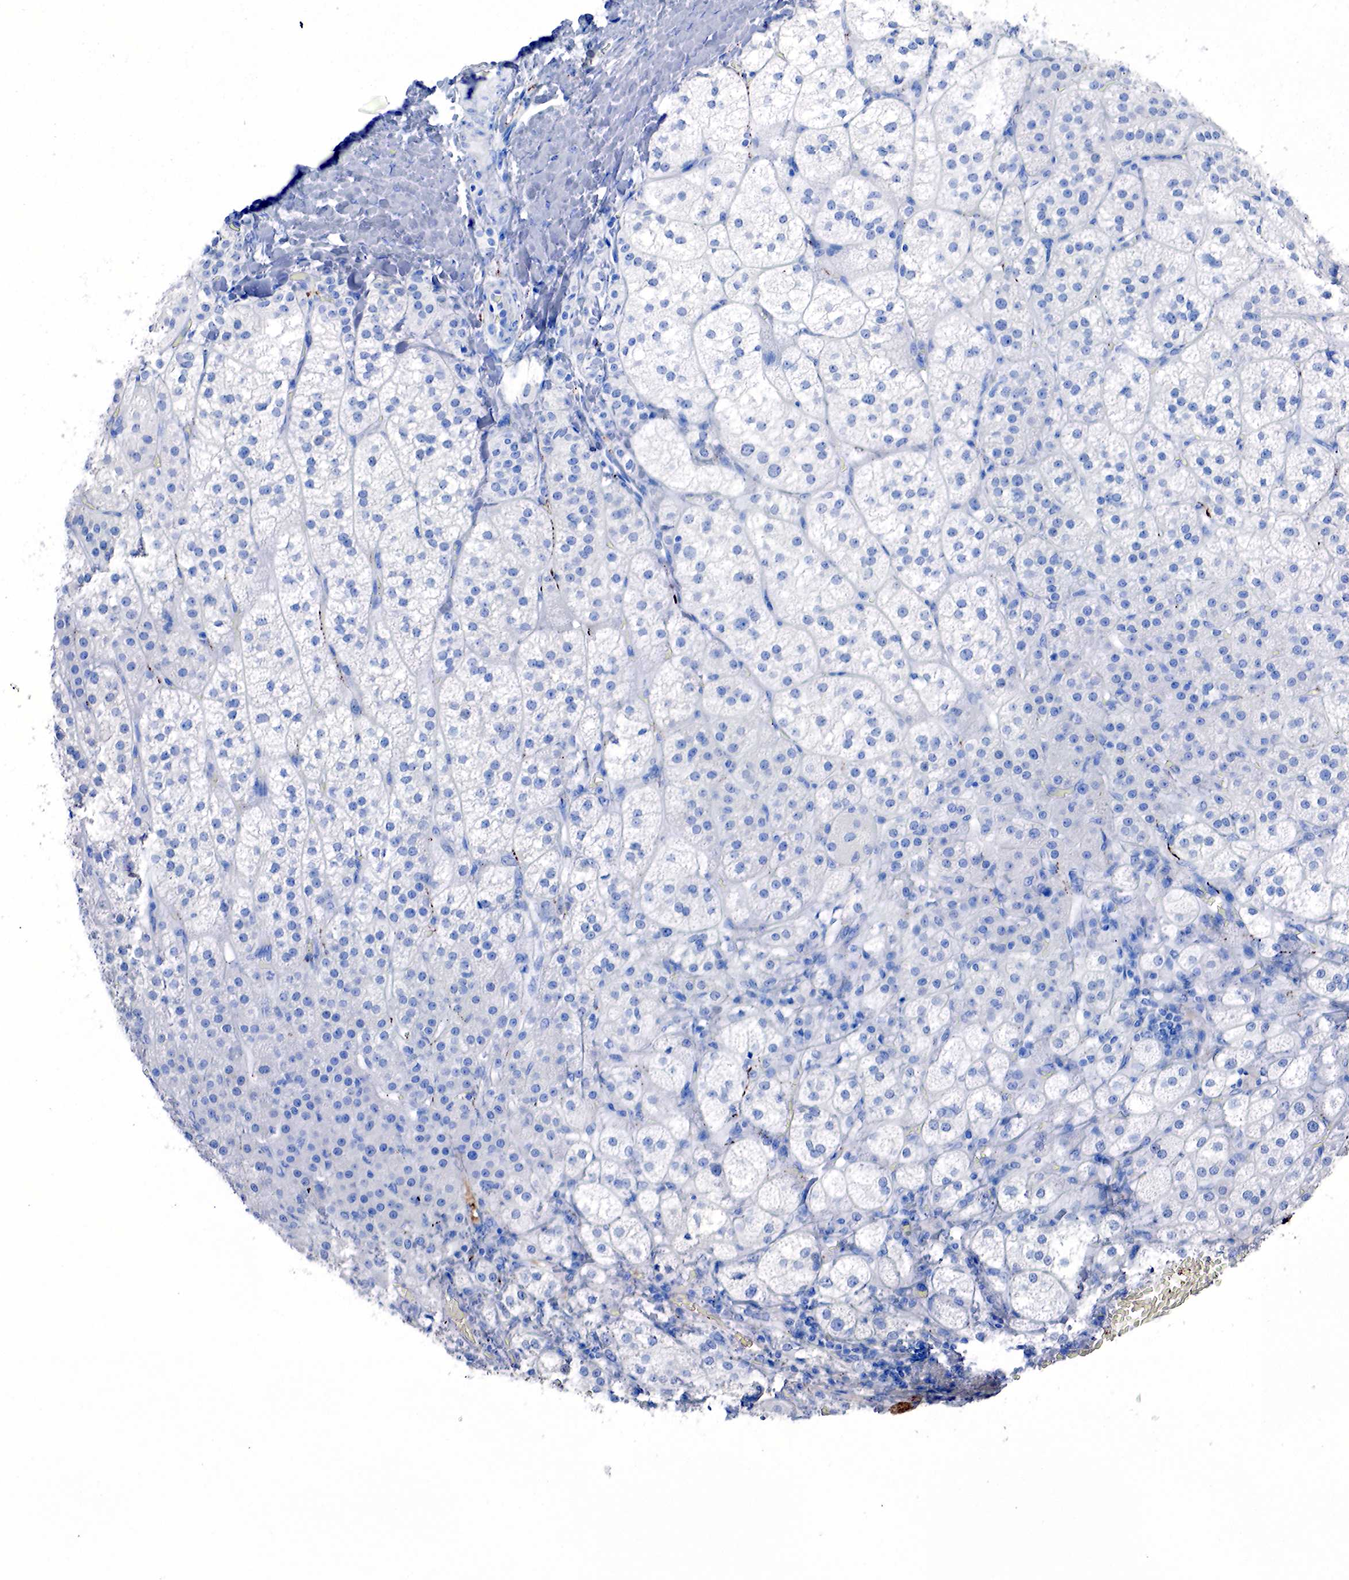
{"staining": {"intensity": "negative", "quantity": "none", "location": "none"}, "tissue": "adrenal gland", "cell_type": "Glandular cells", "image_type": "normal", "snomed": [{"axis": "morphology", "description": "Normal tissue, NOS"}, {"axis": "topography", "description": "Adrenal gland"}], "caption": "Glandular cells are negative for brown protein staining in benign adrenal gland. (DAB (3,3'-diaminobenzidine) IHC visualized using brightfield microscopy, high magnification).", "gene": "CHGA", "patient": {"sex": "female", "age": 60}}